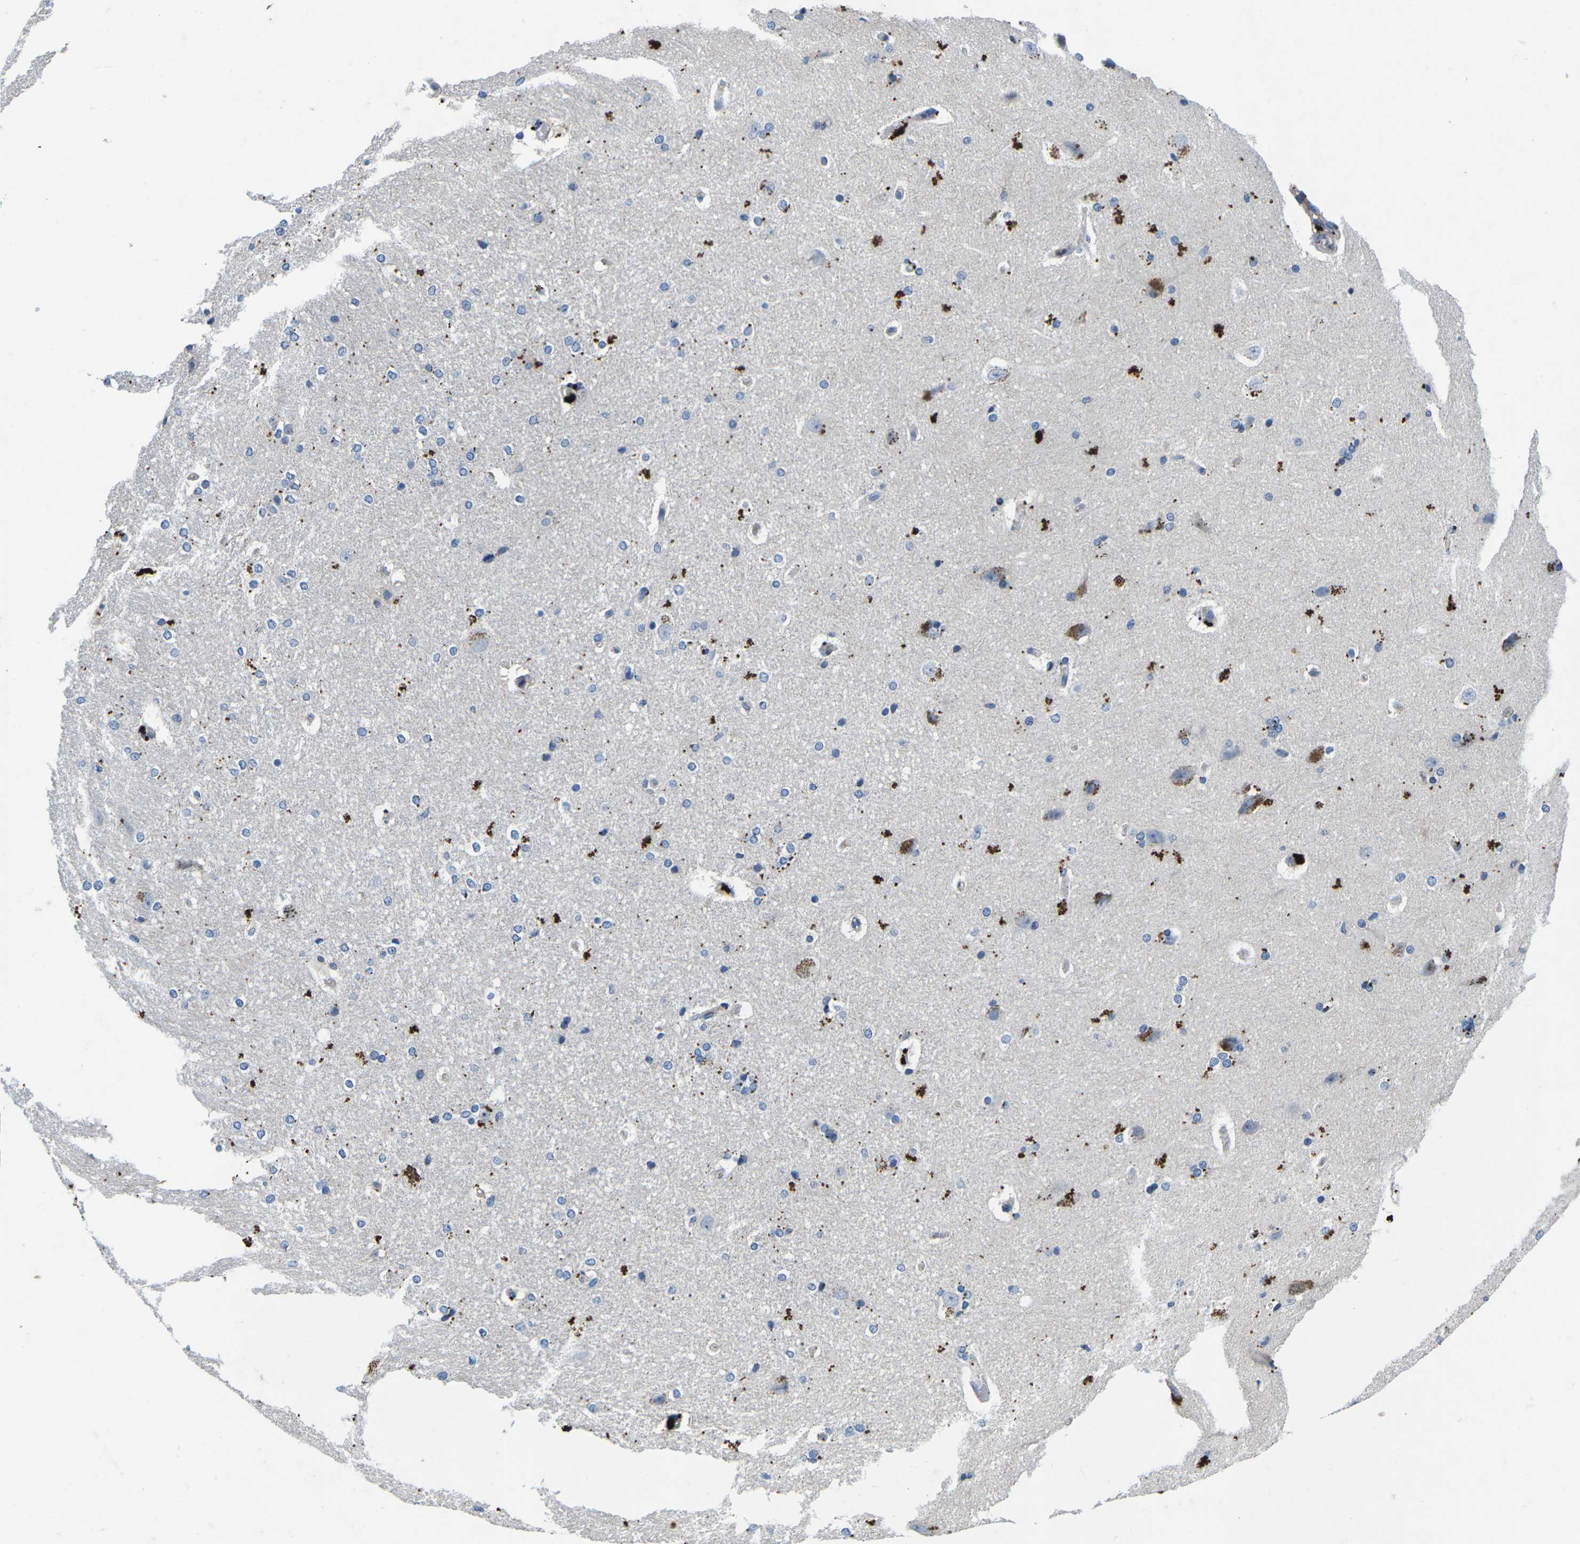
{"staining": {"intensity": "negative", "quantity": "none", "location": "none"}, "tissue": "hippocampus", "cell_type": "Glial cells", "image_type": "normal", "snomed": [{"axis": "morphology", "description": "Normal tissue, NOS"}, {"axis": "topography", "description": "Hippocampus"}], "caption": "IHC micrograph of unremarkable human hippocampus stained for a protein (brown), which exhibits no positivity in glial cells. (DAB immunohistochemistry (IHC) visualized using brightfield microscopy, high magnification).", "gene": "PDCD6IP", "patient": {"sex": "female", "age": 19}}